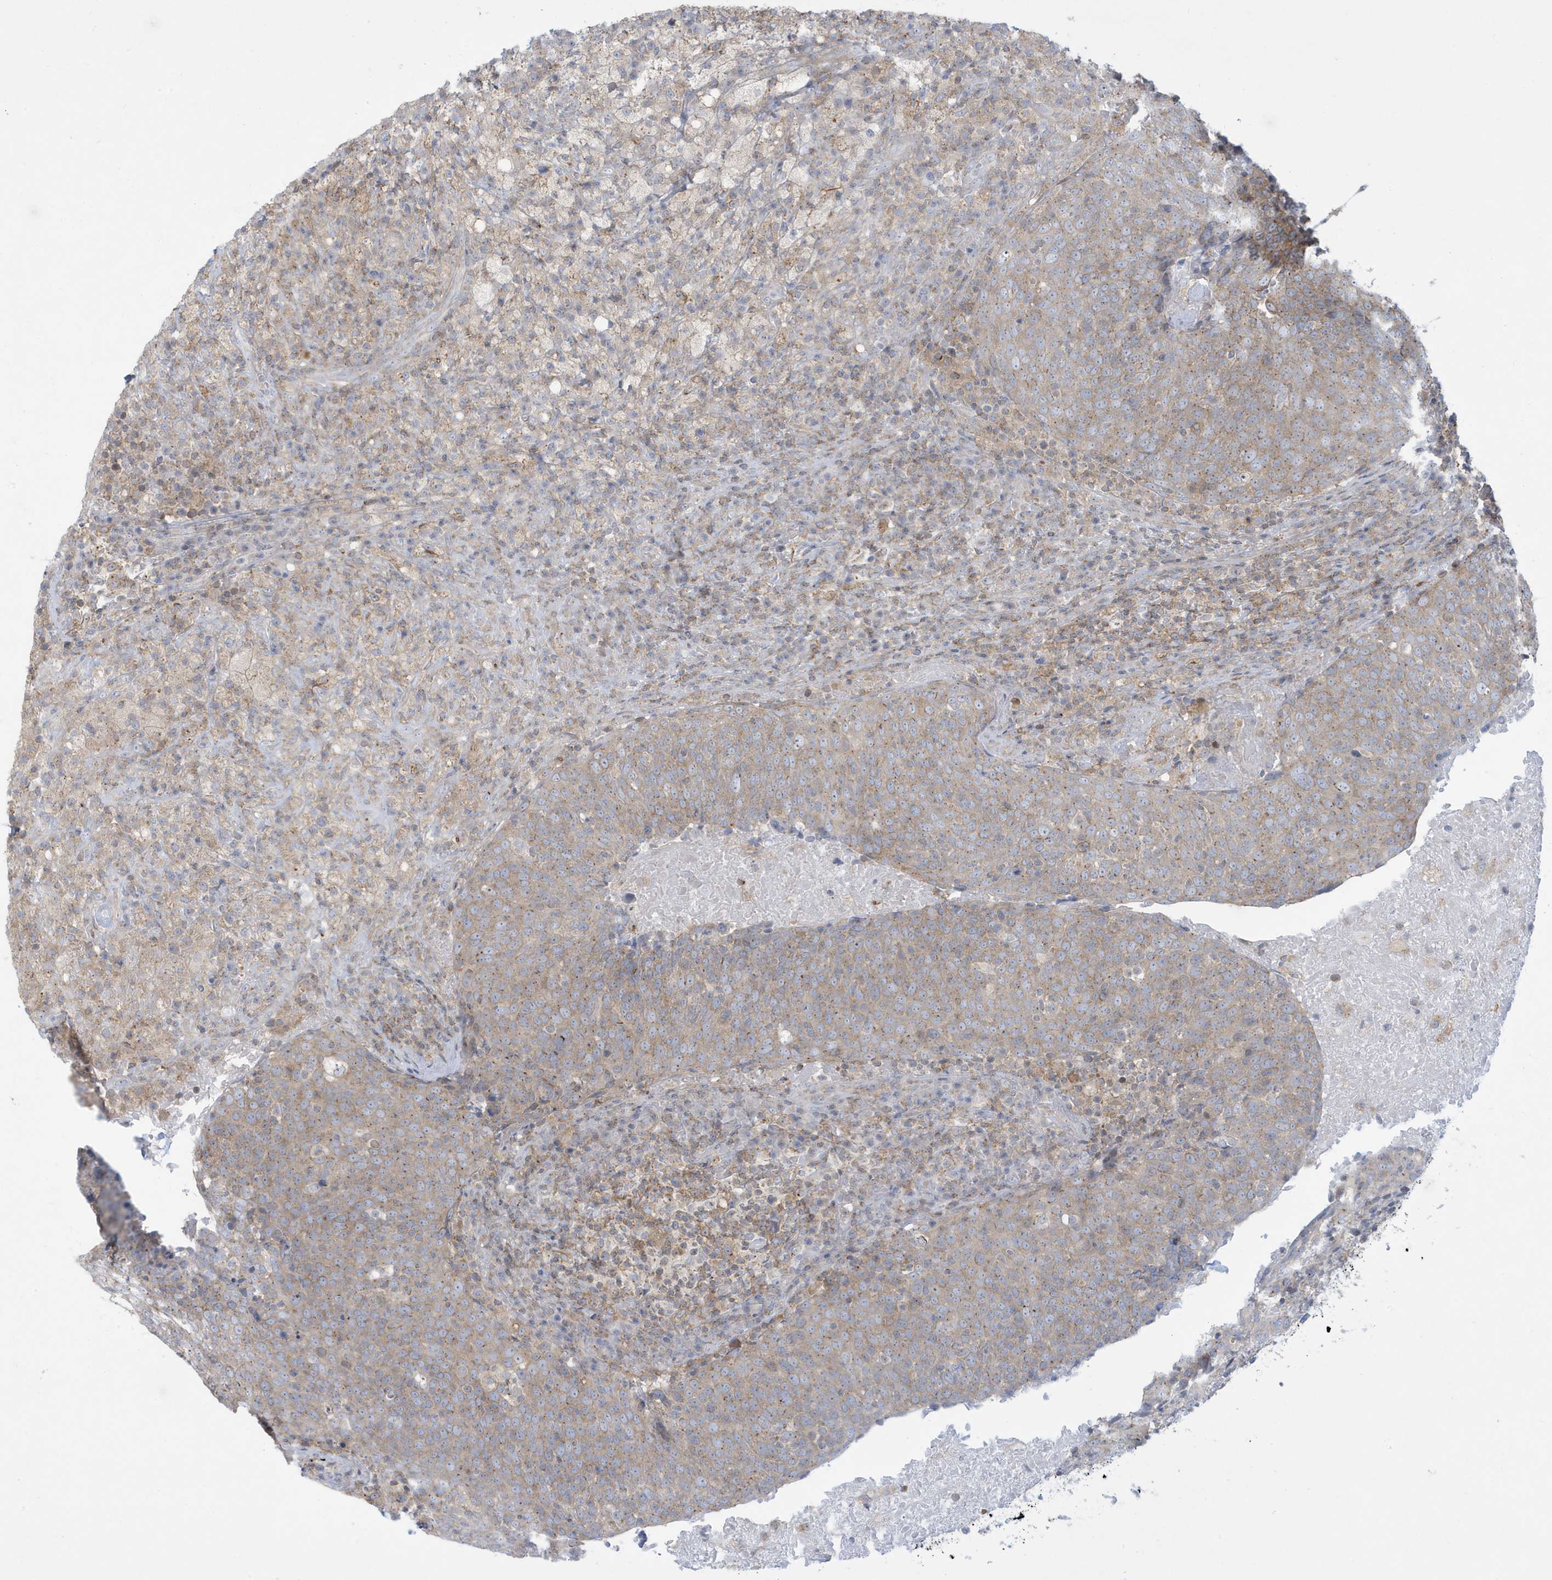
{"staining": {"intensity": "weak", "quantity": "25%-75%", "location": "cytoplasmic/membranous"}, "tissue": "head and neck cancer", "cell_type": "Tumor cells", "image_type": "cancer", "snomed": [{"axis": "morphology", "description": "Squamous cell carcinoma, NOS"}, {"axis": "morphology", "description": "Squamous cell carcinoma, metastatic, NOS"}, {"axis": "topography", "description": "Lymph node"}, {"axis": "topography", "description": "Head-Neck"}], "caption": "A high-resolution image shows immunohistochemistry (IHC) staining of squamous cell carcinoma (head and neck), which reveals weak cytoplasmic/membranous staining in about 25%-75% of tumor cells.", "gene": "SLAMF9", "patient": {"sex": "male", "age": 62}}